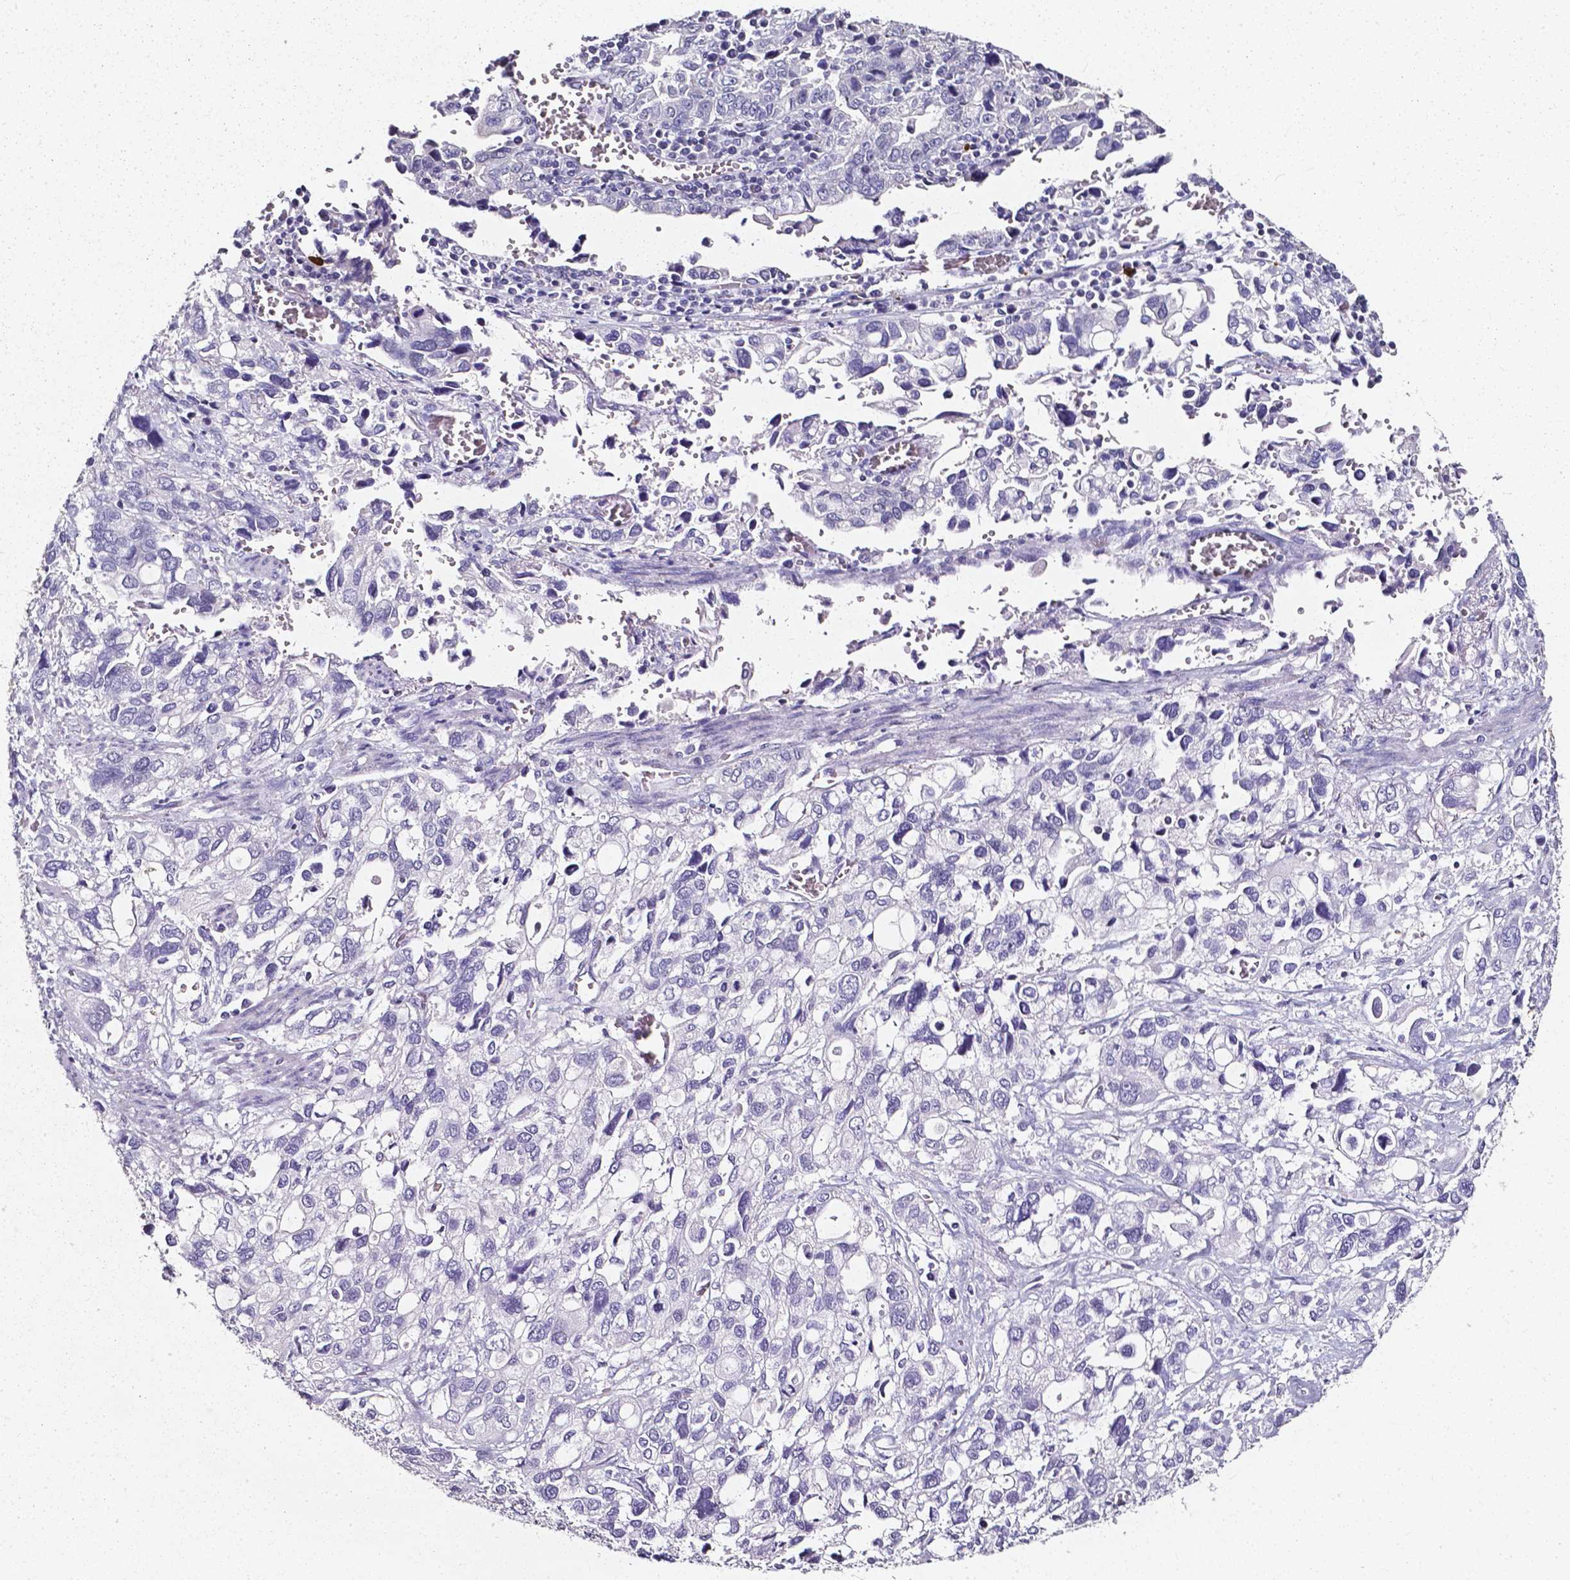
{"staining": {"intensity": "negative", "quantity": "none", "location": "none"}, "tissue": "stomach cancer", "cell_type": "Tumor cells", "image_type": "cancer", "snomed": [{"axis": "morphology", "description": "Adenocarcinoma, NOS"}, {"axis": "topography", "description": "Stomach, upper"}], "caption": "Tumor cells show no significant staining in adenocarcinoma (stomach).", "gene": "AKR1B10", "patient": {"sex": "female", "age": 81}}